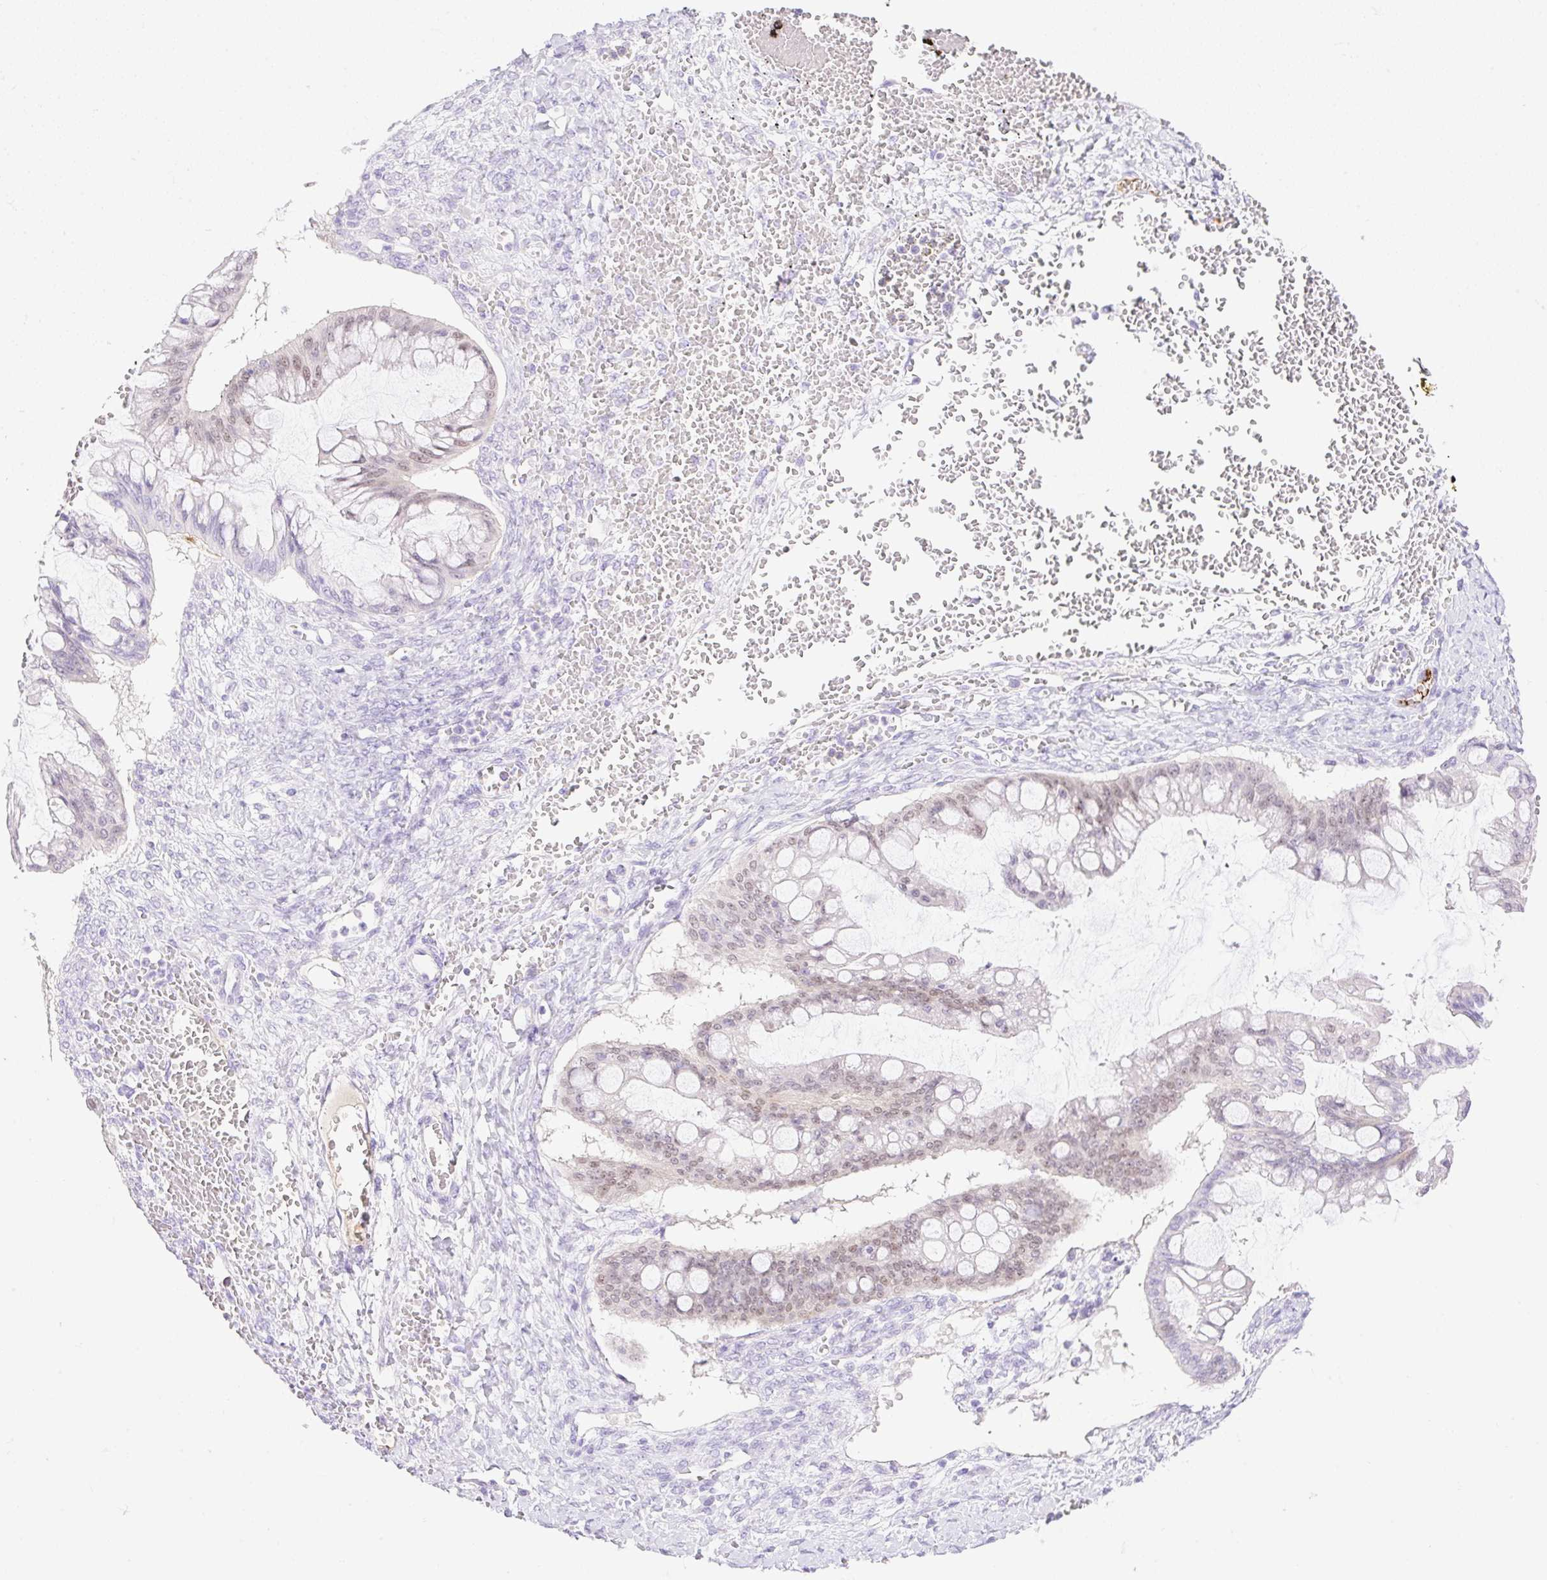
{"staining": {"intensity": "moderate", "quantity": "25%-75%", "location": "nuclear"}, "tissue": "ovarian cancer", "cell_type": "Tumor cells", "image_type": "cancer", "snomed": [{"axis": "morphology", "description": "Cystadenocarcinoma, mucinous, NOS"}, {"axis": "topography", "description": "Ovary"}], "caption": "Mucinous cystadenocarcinoma (ovarian) stained for a protein (brown) exhibits moderate nuclear positive expression in approximately 25%-75% of tumor cells.", "gene": "CDX1", "patient": {"sex": "female", "age": 73}}